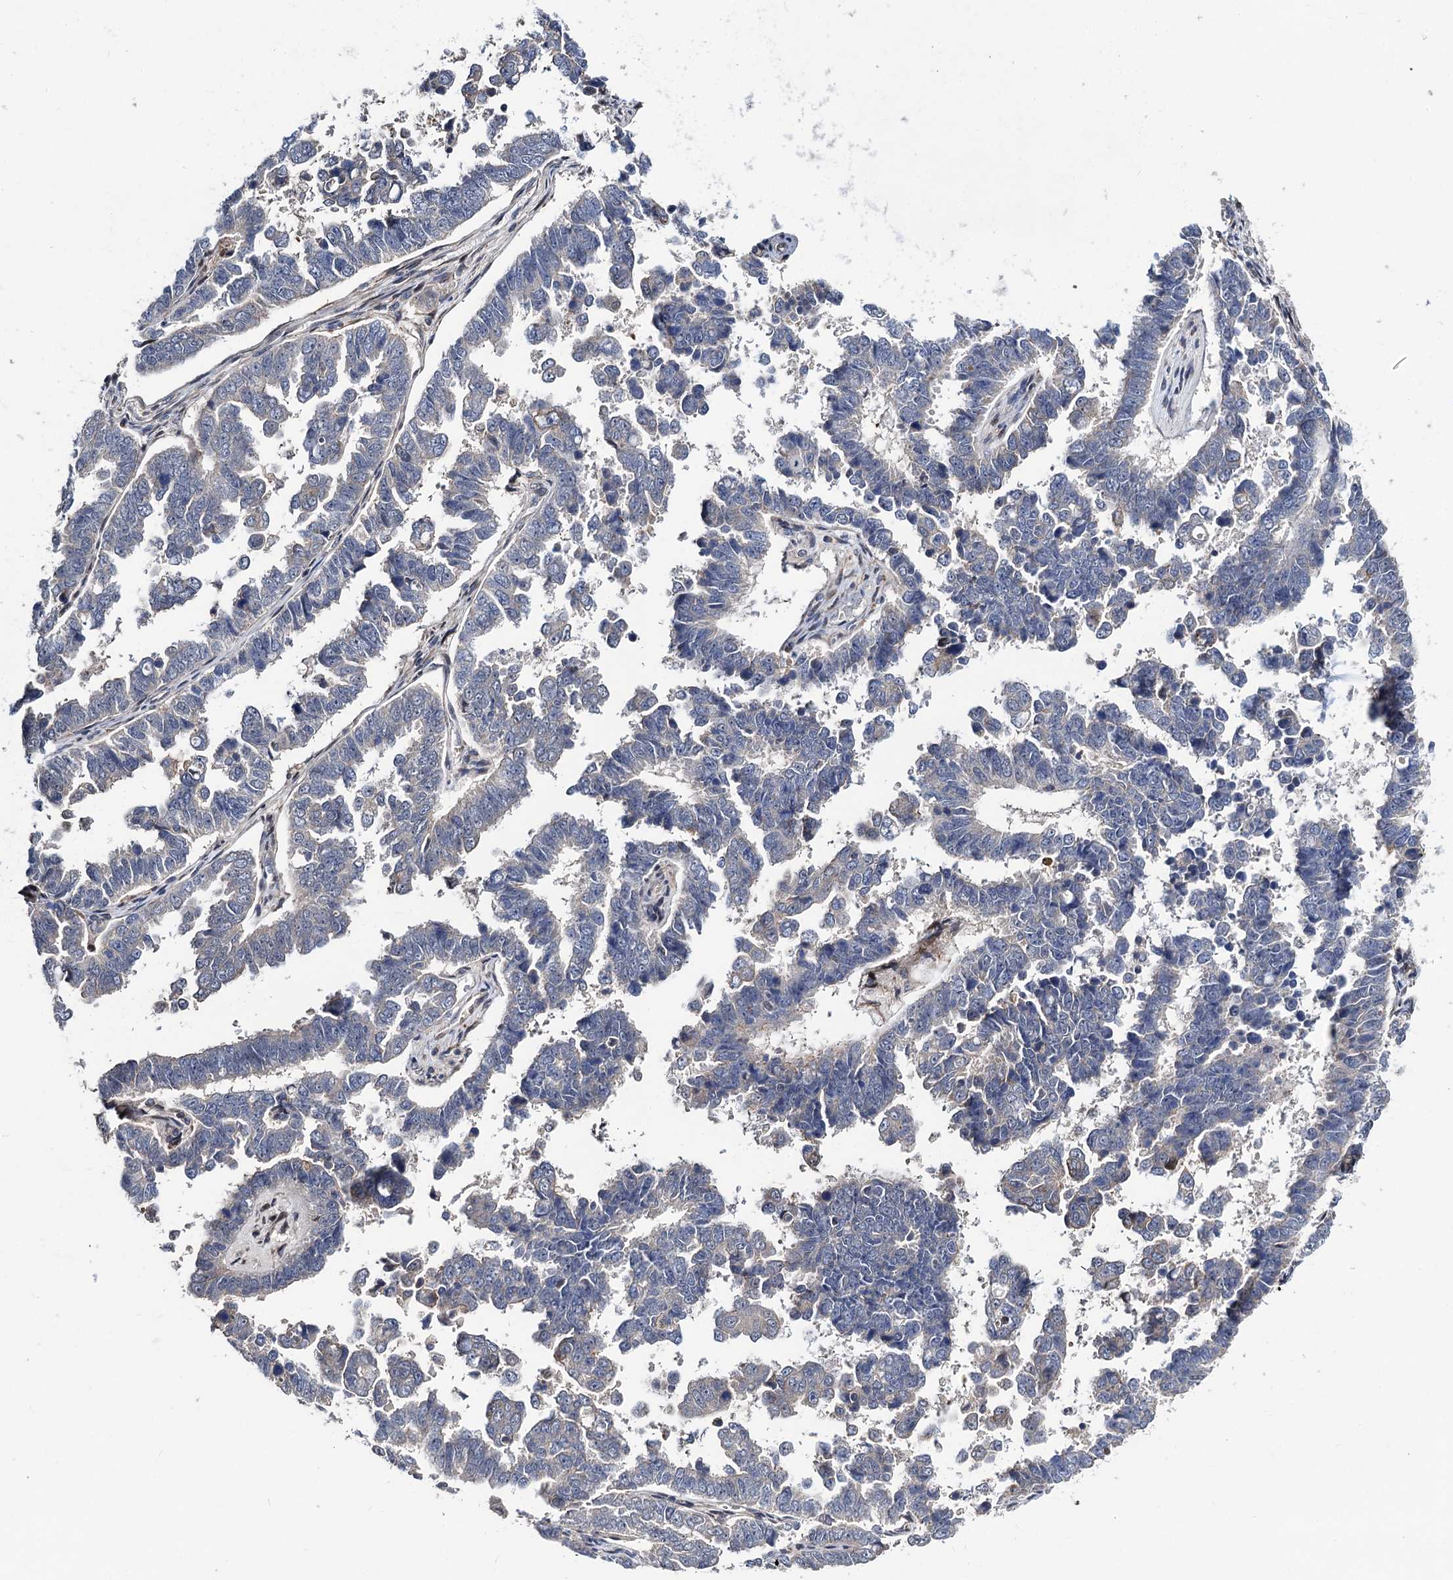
{"staining": {"intensity": "negative", "quantity": "none", "location": "none"}, "tissue": "endometrial cancer", "cell_type": "Tumor cells", "image_type": "cancer", "snomed": [{"axis": "morphology", "description": "Adenocarcinoma, NOS"}, {"axis": "topography", "description": "Endometrium"}], "caption": "DAB immunohistochemical staining of human adenocarcinoma (endometrial) demonstrates no significant staining in tumor cells. (IHC, brightfield microscopy, high magnification).", "gene": "UBR1", "patient": {"sex": "female", "age": 75}}